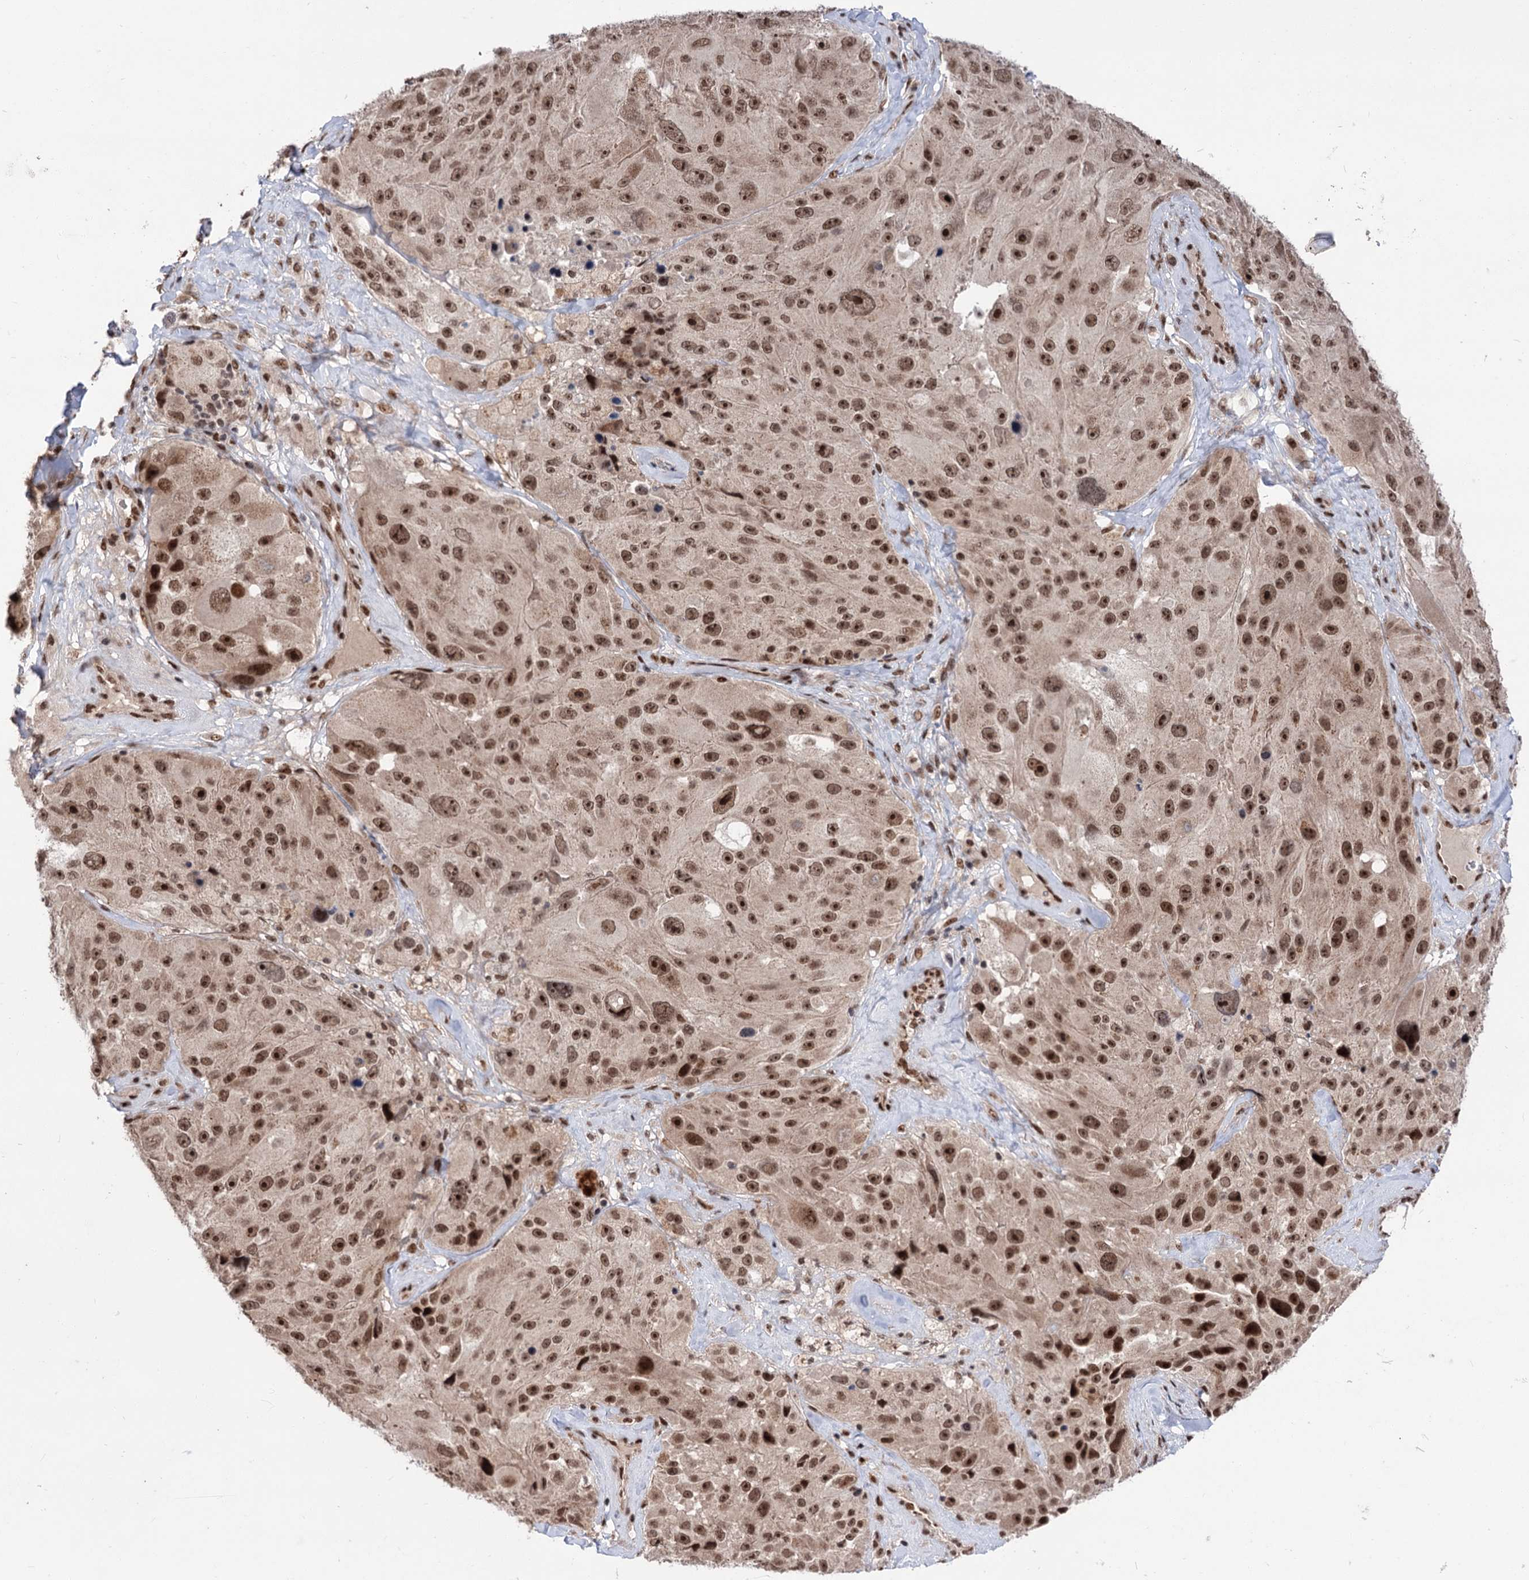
{"staining": {"intensity": "strong", "quantity": ">75%", "location": "nuclear"}, "tissue": "melanoma", "cell_type": "Tumor cells", "image_type": "cancer", "snomed": [{"axis": "morphology", "description": "Malignant melanoma, Metastatic site"}, {"axis": "topography", "description": "Lymph node"}], "caption": "Protein expression analysis of human malignant melanoma (metastatic site) reveals strong nuclear staining in about >75% of tumor cells.", "gene": "MAML1", "patient": {"sex": "male", "age": 62}}